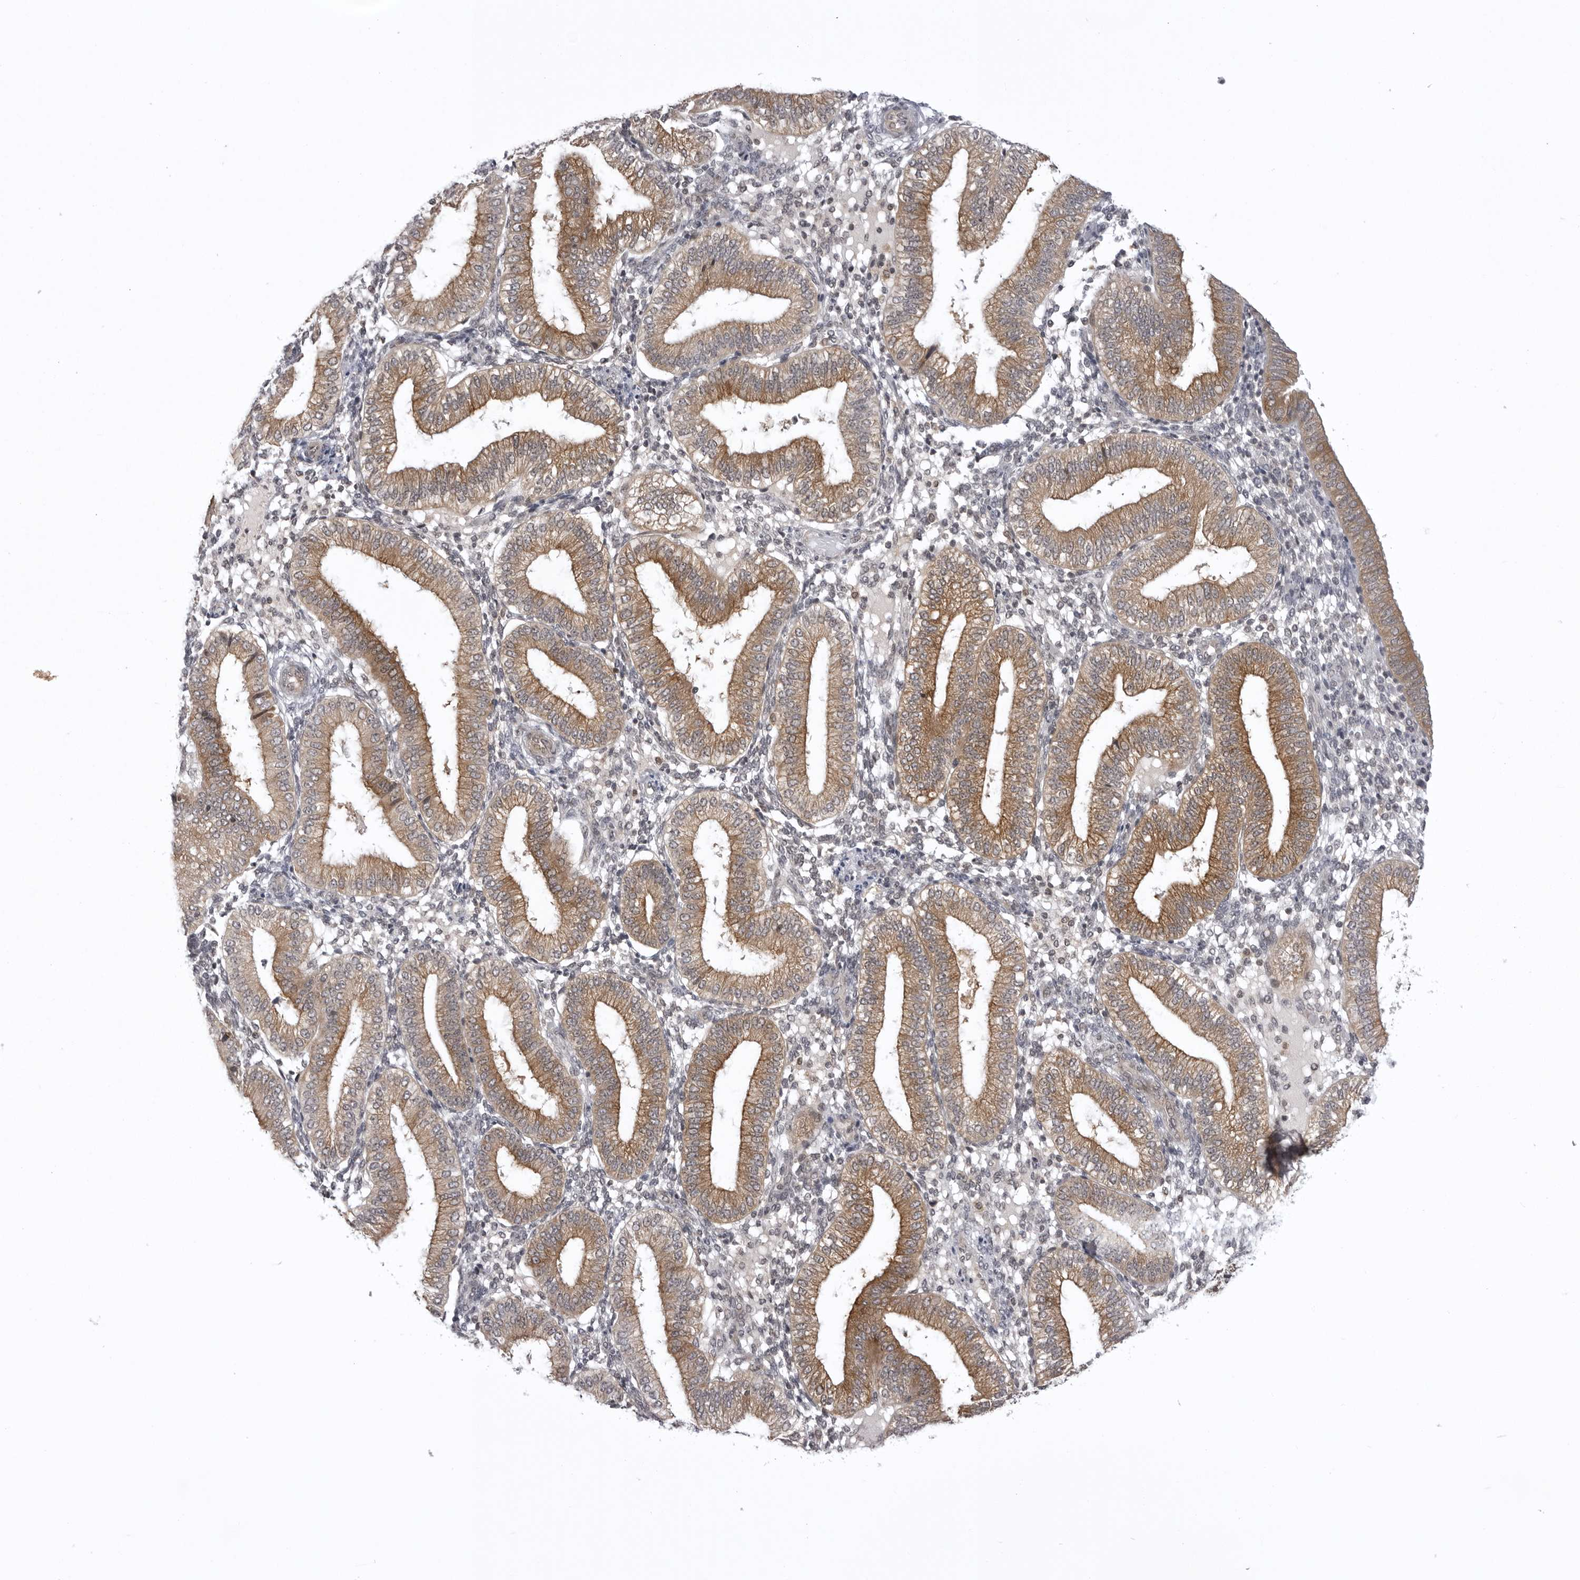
{"staining": {"intensity": "negative", "quantity": "none", "location": "none"}, "tissue": "endometrium", "cell_type": "Cells in endometrial stroma", "image_type": "normal", "snomed": [{"axis": "morphology", "description": "Normal tissue, NOS"}, {"axis": "topography", "description": "Endometrium"}], "caption": "IHC photomicrograph of unremarkable endometrium: human endometrium stained with DAB exhibits no significant protein expression in cells in endometrial stroma.", "gene": "USP43", "patient": {"sex": "female", "age": 39}}